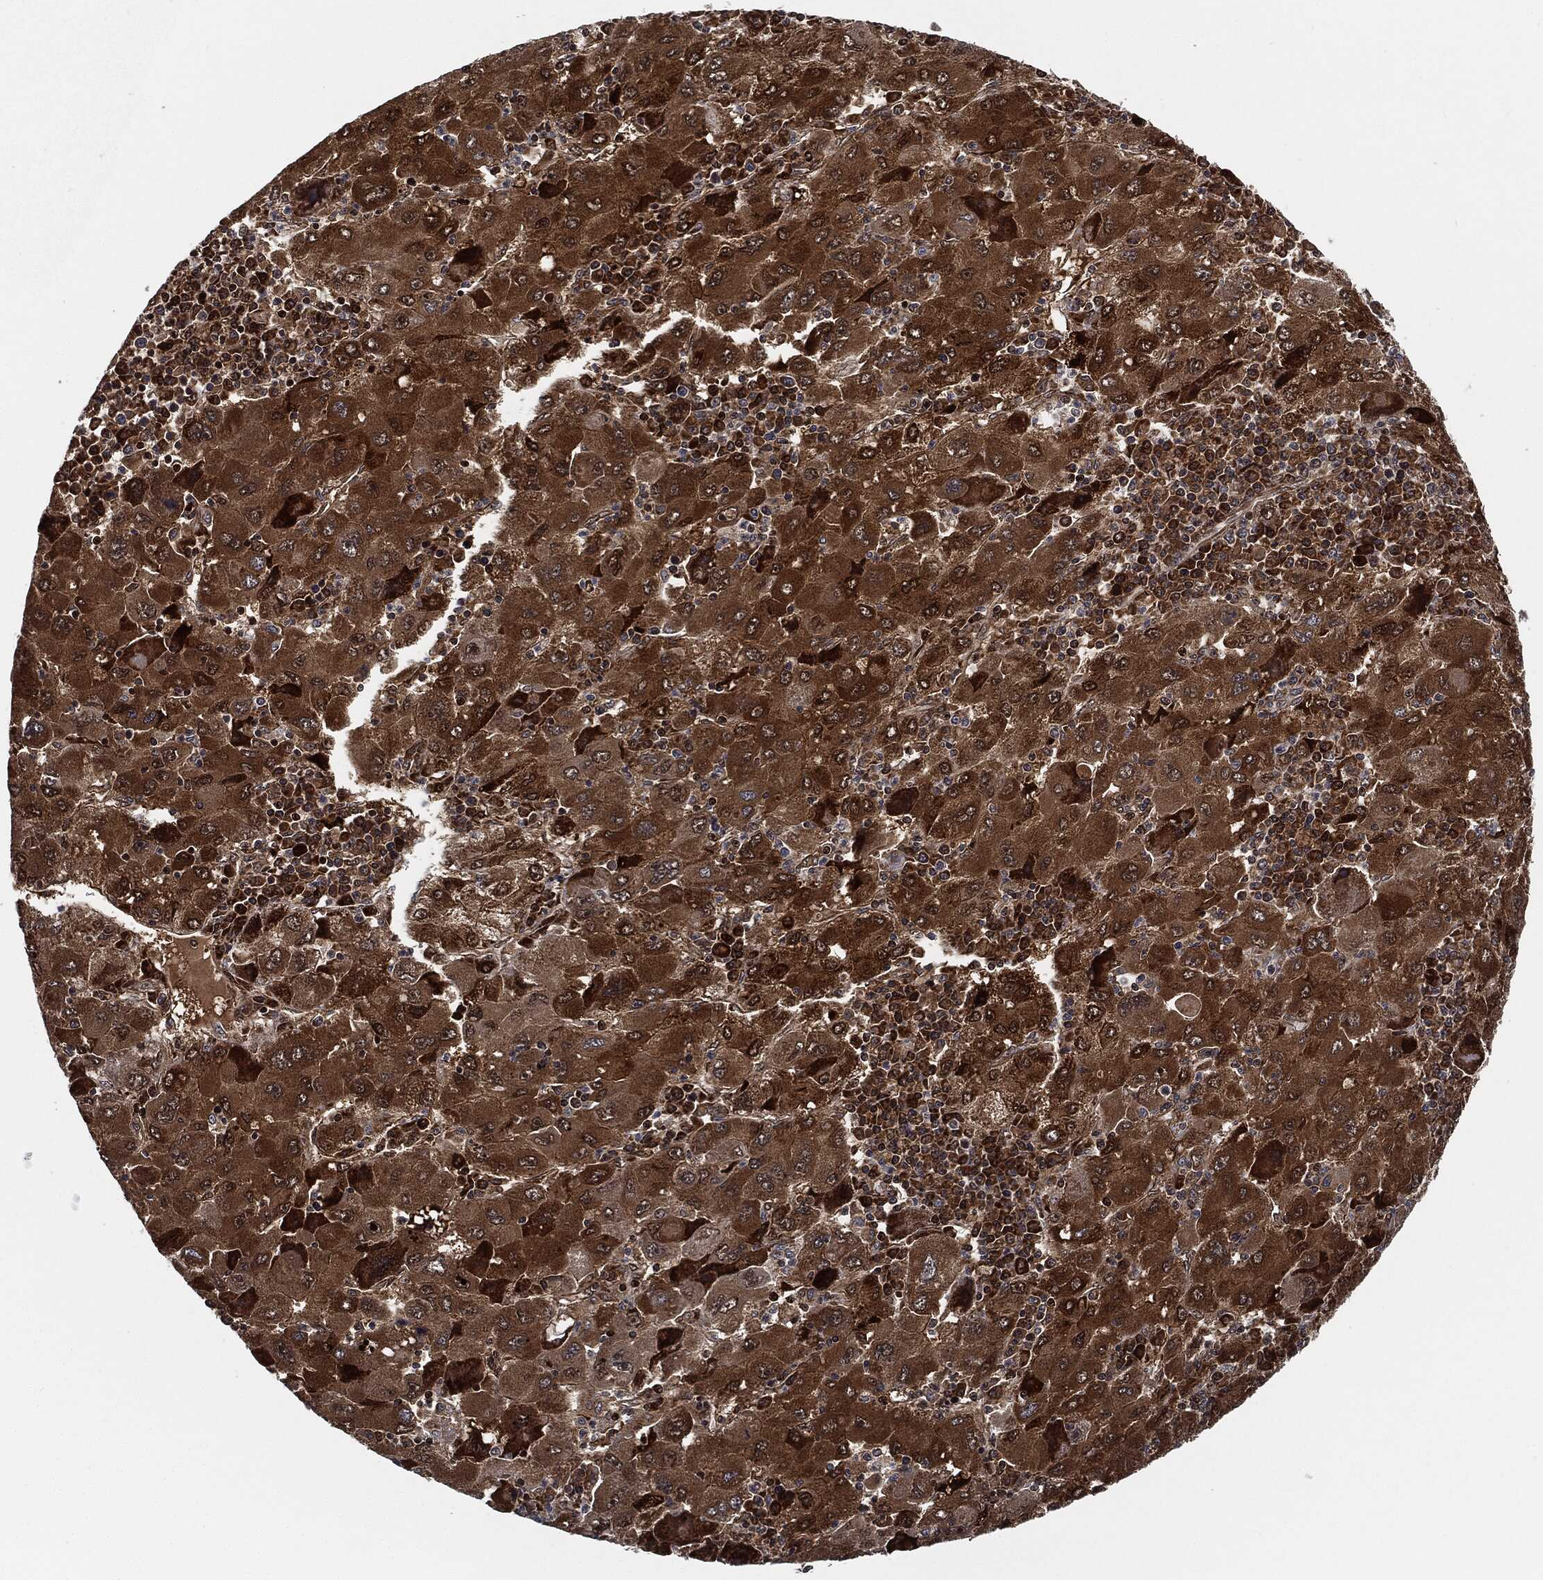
{"staining": {"intensity": "strong", "quantity": ">75%", "location": "cytoplasmic/membranous"}, "tissue": "liver cancer", "cell_type": "Tumor cells", "image_type": "cancer", "snomed": [{"axis": "morphology", "description": "Carcinoma, Hepatocellular, NOS"}, {"axis": "topography", "description": "Liver"}], "caption": "DAB (3,3'-diaminobenzidine) immunohistochemical staining of human liver hepatocellular carcinoma demonstrates strong cytoplasmic/membranous protein staining in approximately >75% of tumor cells. Ihc stains the protein of interest in brown and the nuclei are stained blue.", "gene": "RNASEL", "patient": {"sex": "male", "age": 75}}